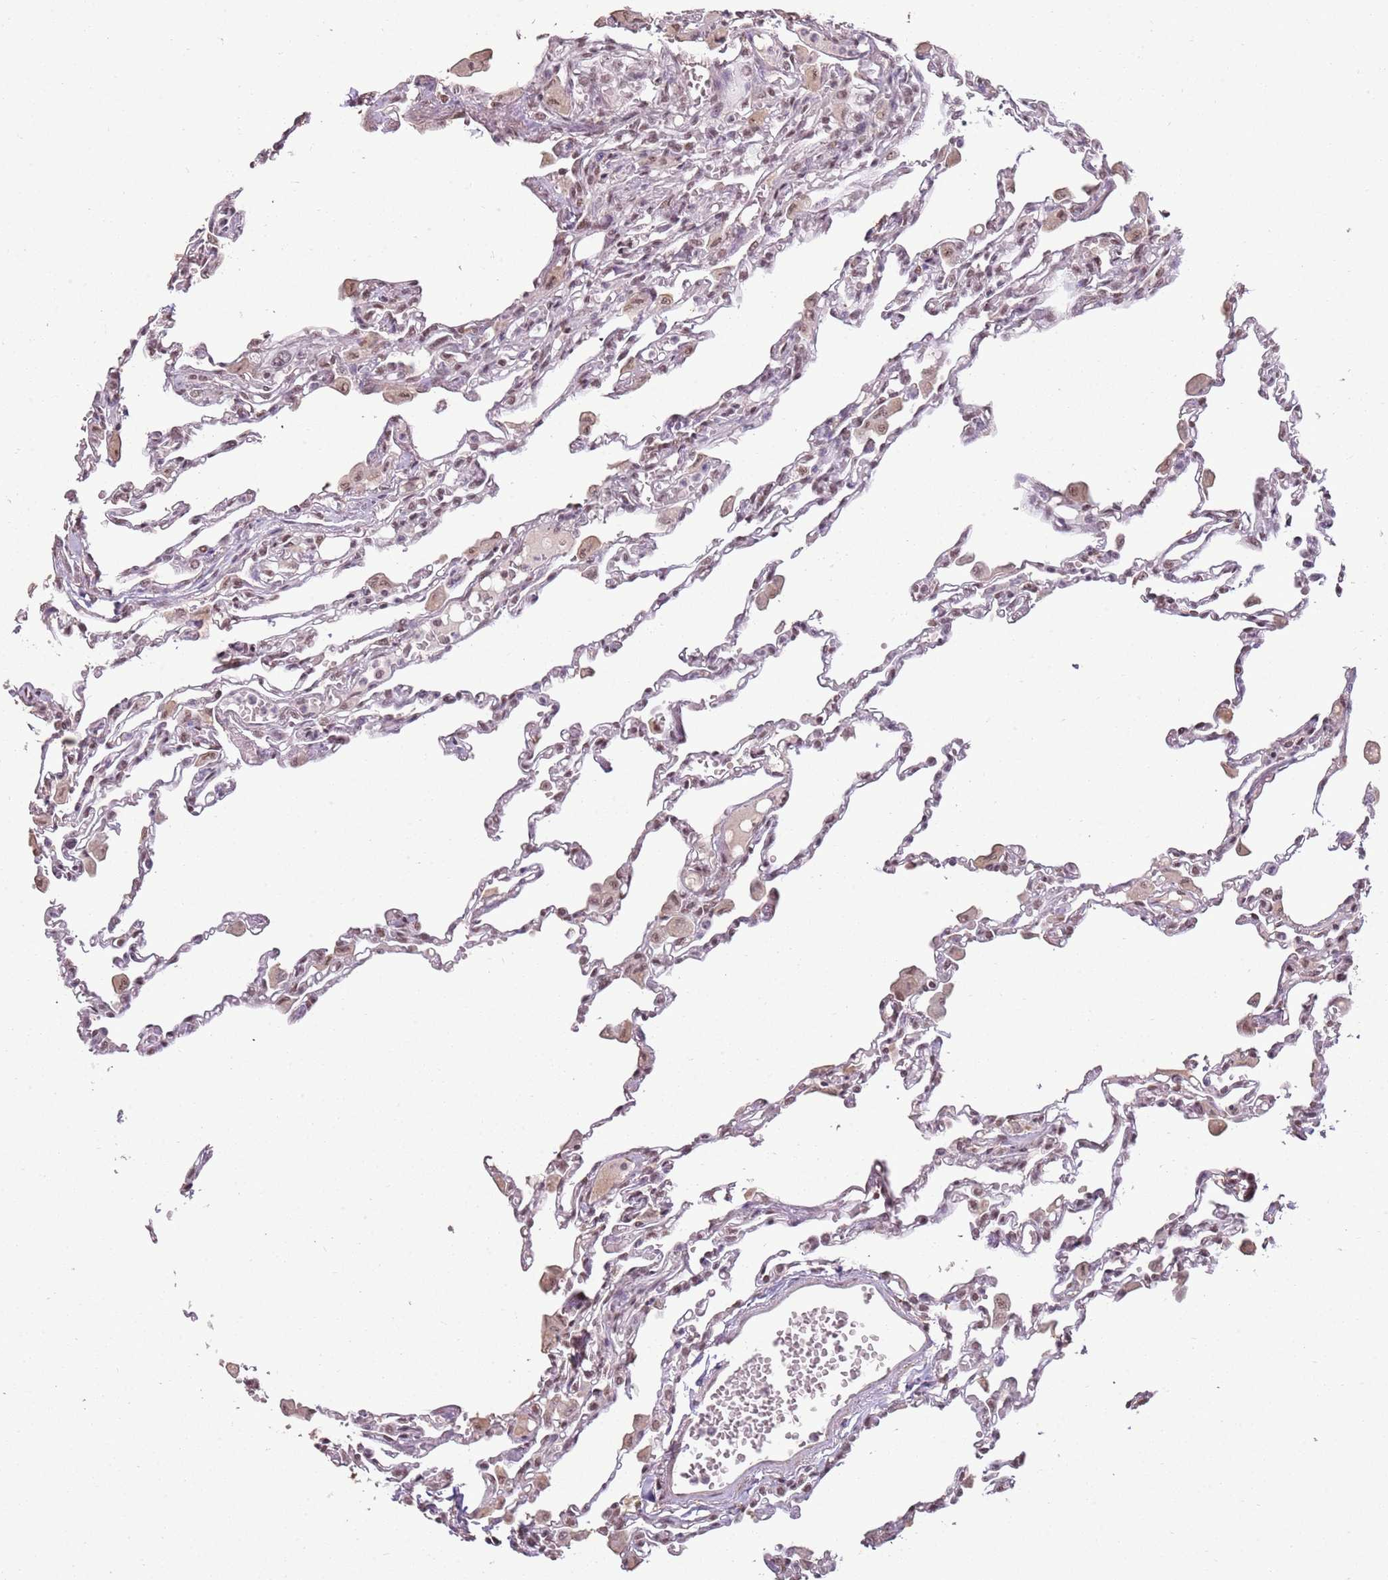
{"staining": {"intensity": "weak", "quantity": ">75%", "location": "nuclear"}, "tissue": "lung", "cell_type": "Alveolar cells", "image_type": "normal", "snomed": [{"axis": "morphology", "description": "Normal tissue, NOS"}, {"axis": "topography", "description": "Bronchus"}, {"axis": "topography", "description": "Lung"}], "caption": "Unremarkable lung was stained to show a protein in brown. There is low levels of weak nuclear positivity in about >75% of alveolar cells. (DAB (3,3'-diaminobenzidine) IHC with brightfield microscopy, high magnification).", "gene": "ARL14EP", "patient": {"sex": "female", "age": 49}}